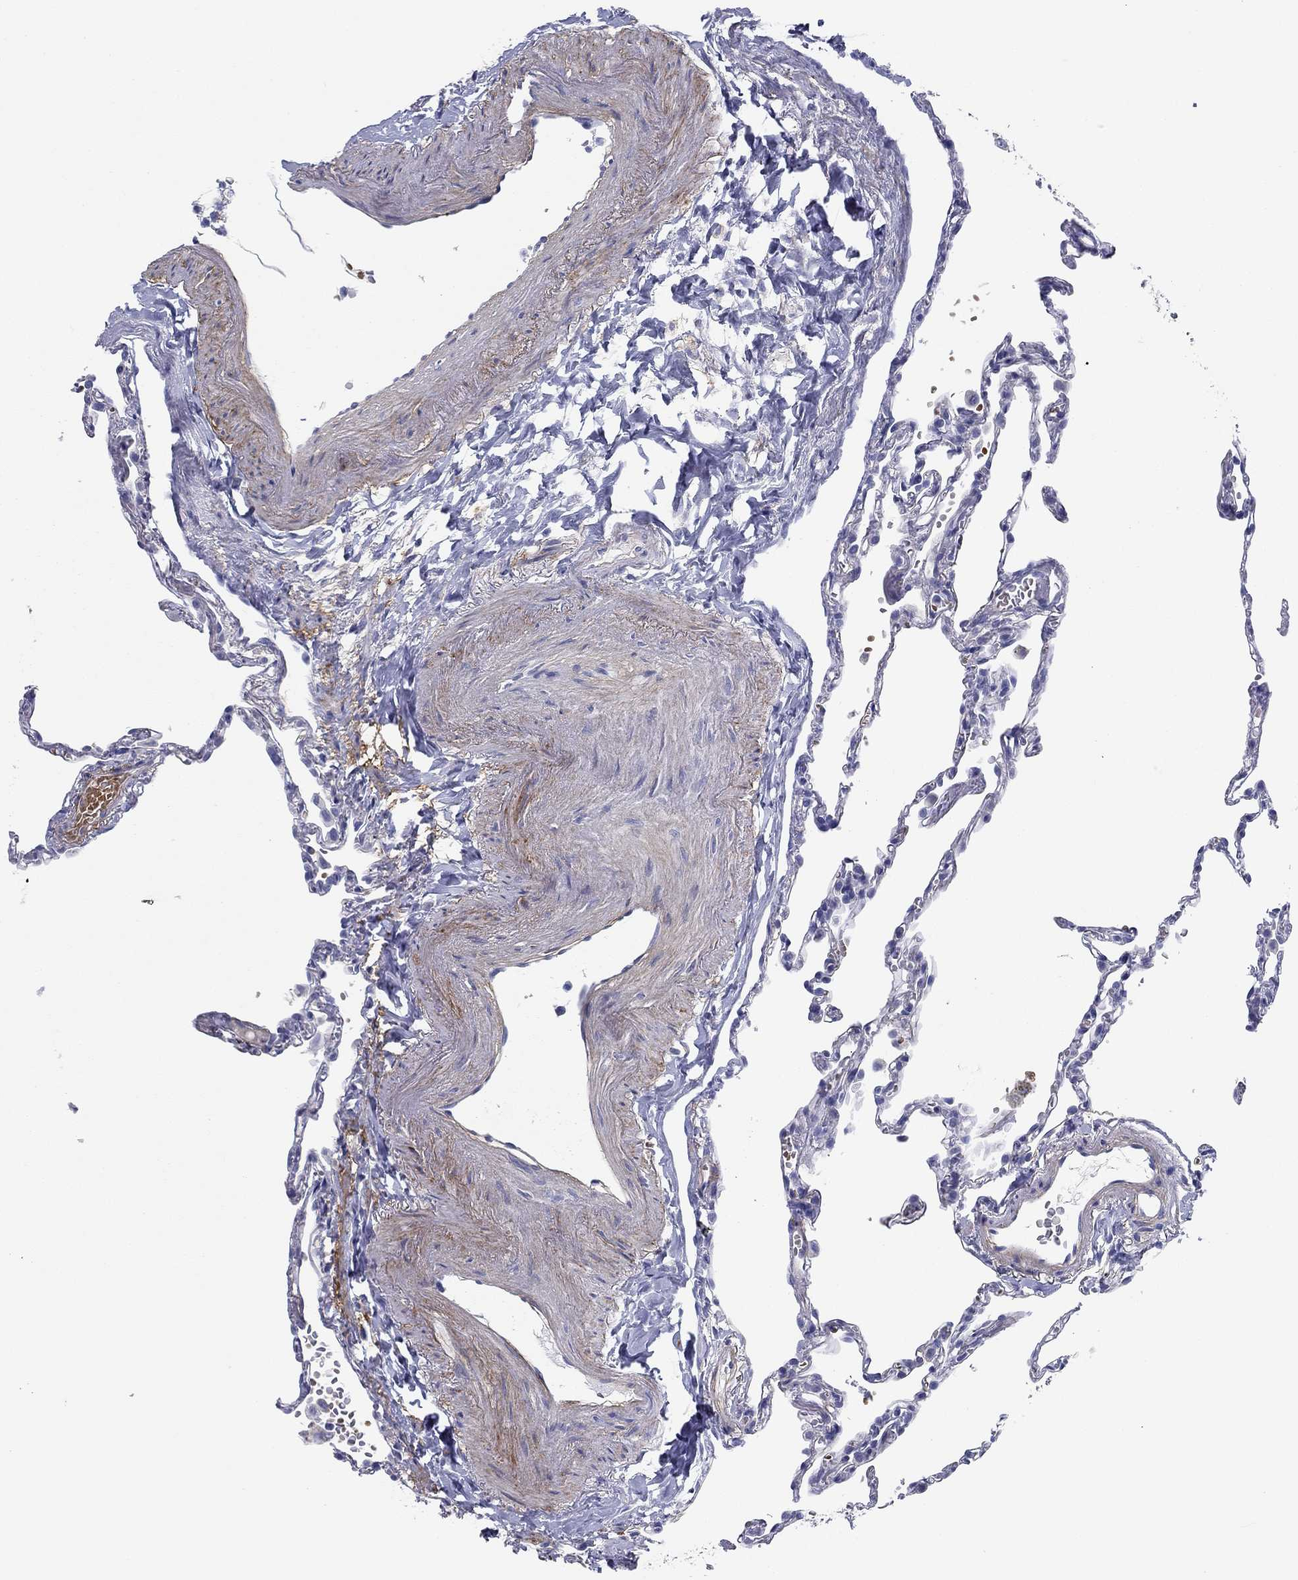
{"staining": {"intensity": "negative", "quantity": "none", "location": "none"}, "tissue": "lung", "cell_type": "Alveolar cells", "image_type": "normal", "snomed": [{"axis": "morphology", "description": "Normal tissue, NOS"}, {"axis": "topography", "description": "Lung"}], "caption": "There is no significant staining in alveolar cells of lung. (Brightfield microscopy of DAB (3,3'-diaminobenzidine) IHC at high magnification).", "gene": "GPC1", "patient": {"sex": "male", "age": 78}}